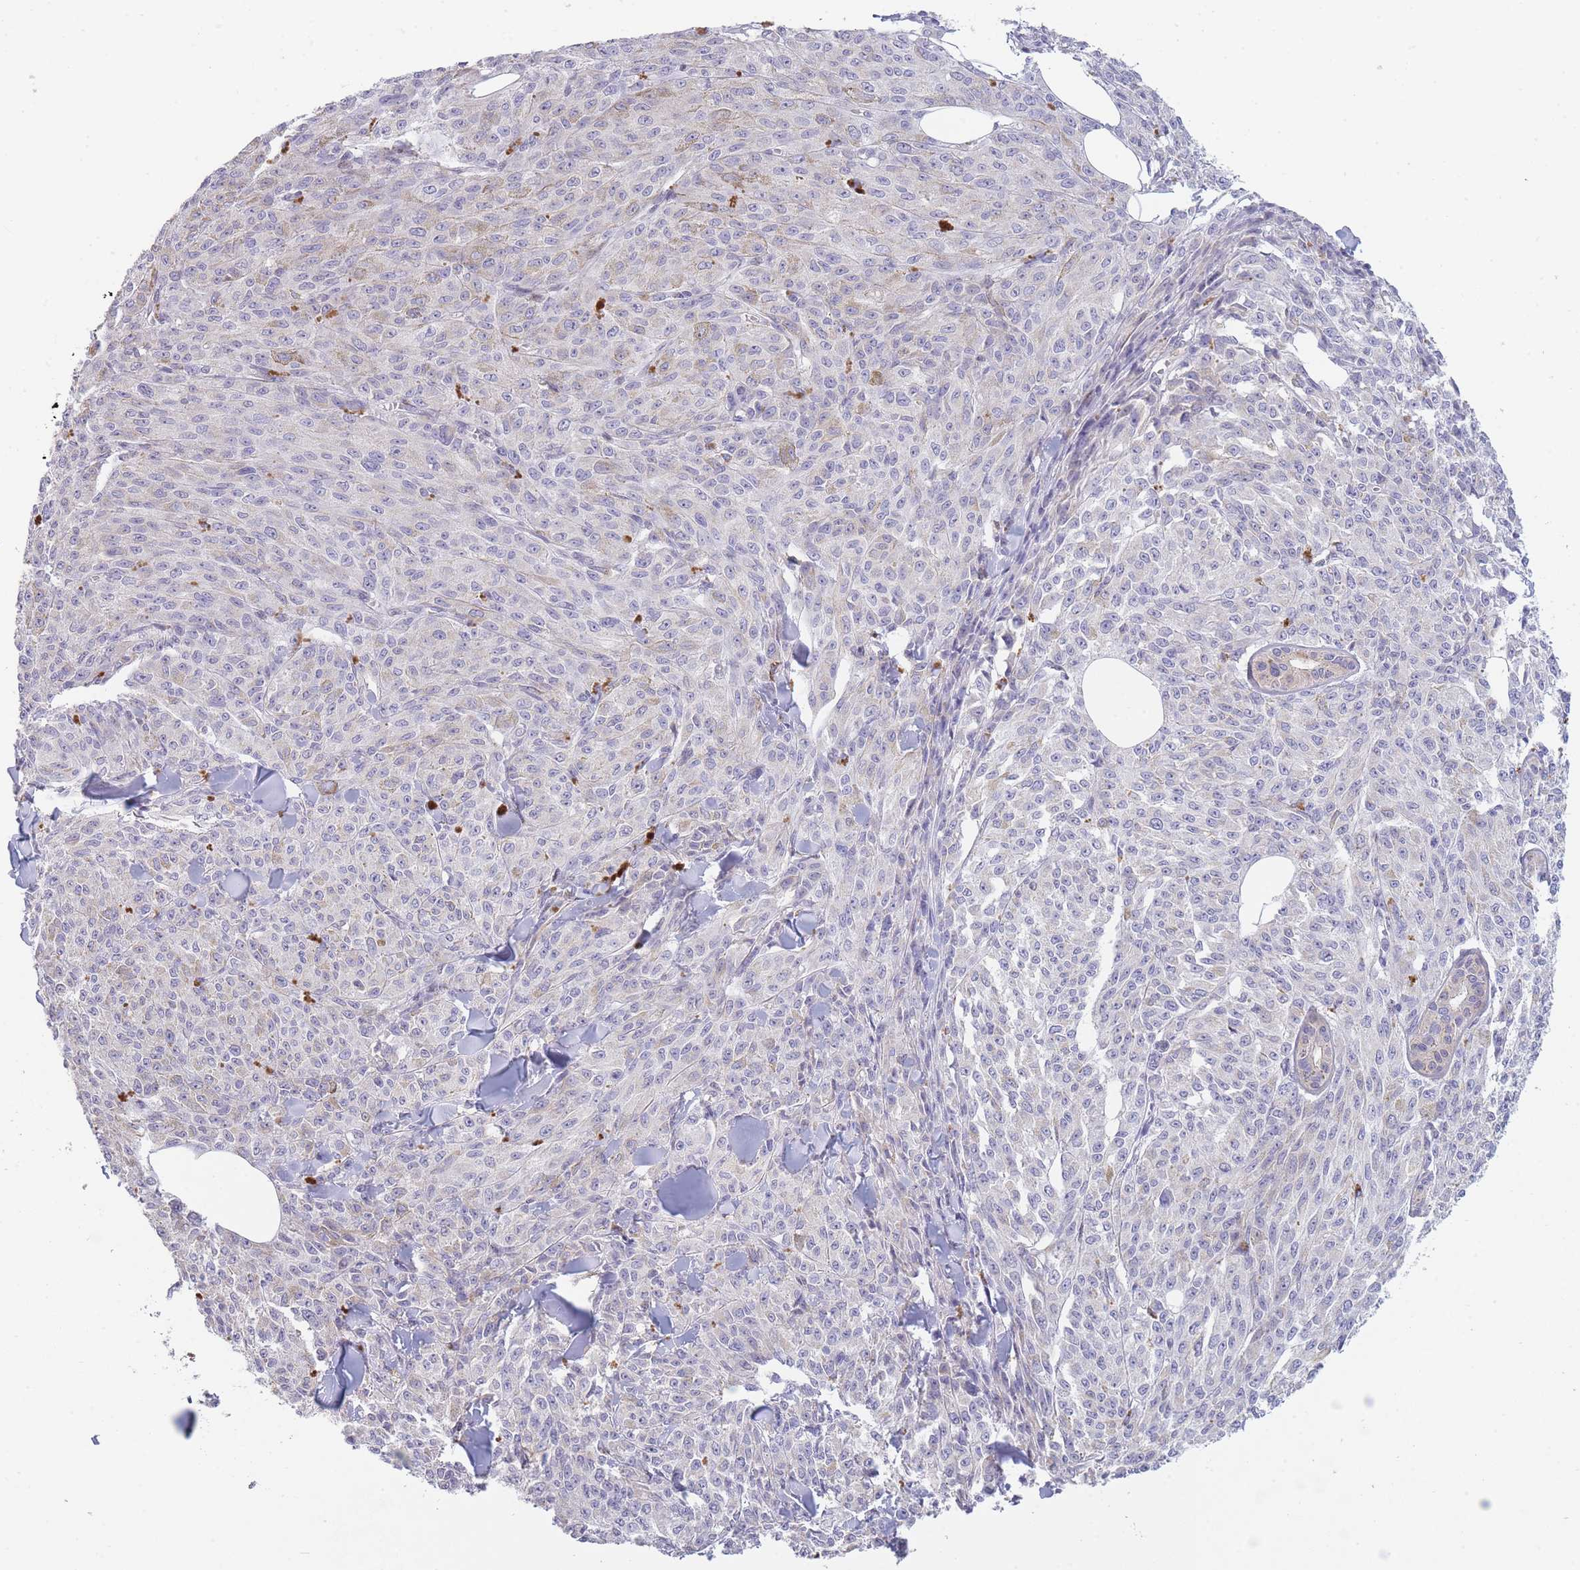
{"staining": {"intensity": "negative", "quantity": "none", "location": "none"}, "tissue": "melanoma", "cell_type": "Tumor cells", "image_type": "cancer", "snomed": [{"axis": "morphology", "description": "Malignant melanoma, NOS"}, {"axis": "topography", "description": "Skin"}], "caption": "Immunohistochemistry photomicrograph of human melanoma stained for a protein (brown), which demonstrates no expression in tumor cells.", "gene": "TRIM61", "patient": {"sex": "female", "age": 52}}